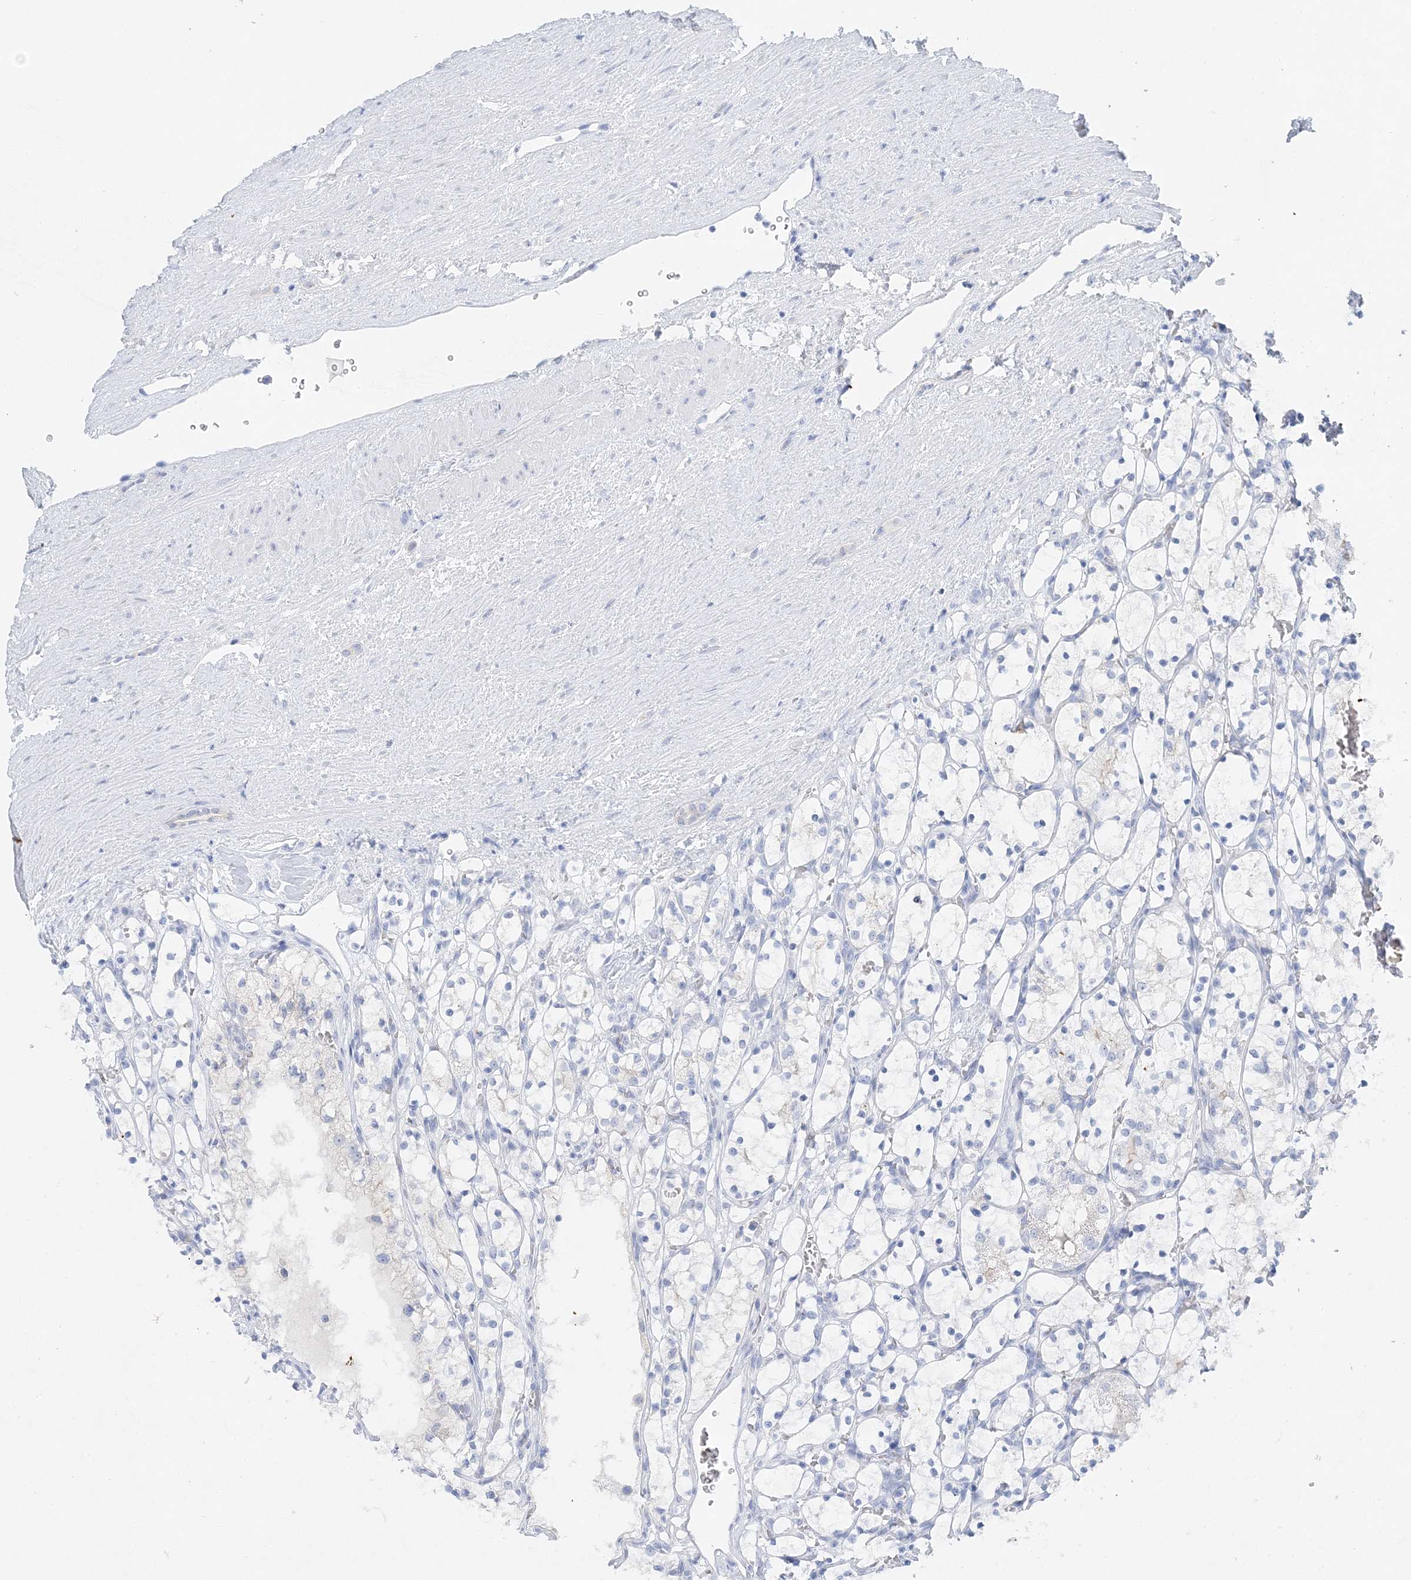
{"staining": {"intensity": "negative", "quantity": "none", "location": "none"}, "tissue": "renal cancer", "cell_type": "Tumor cells", "image_type": "cancer", "snomed": [{"axis": "morphology", "description": "Adenocarcinoma, NOS"}, {"axis": "topography", "description": "Kidney"}], "caption": "Immunohistochemical staining of renal cancer reveals no significant positivity in tumor cells.", "gene": "SLC5A6", "patient": {"sex": "female", "age": 69}}